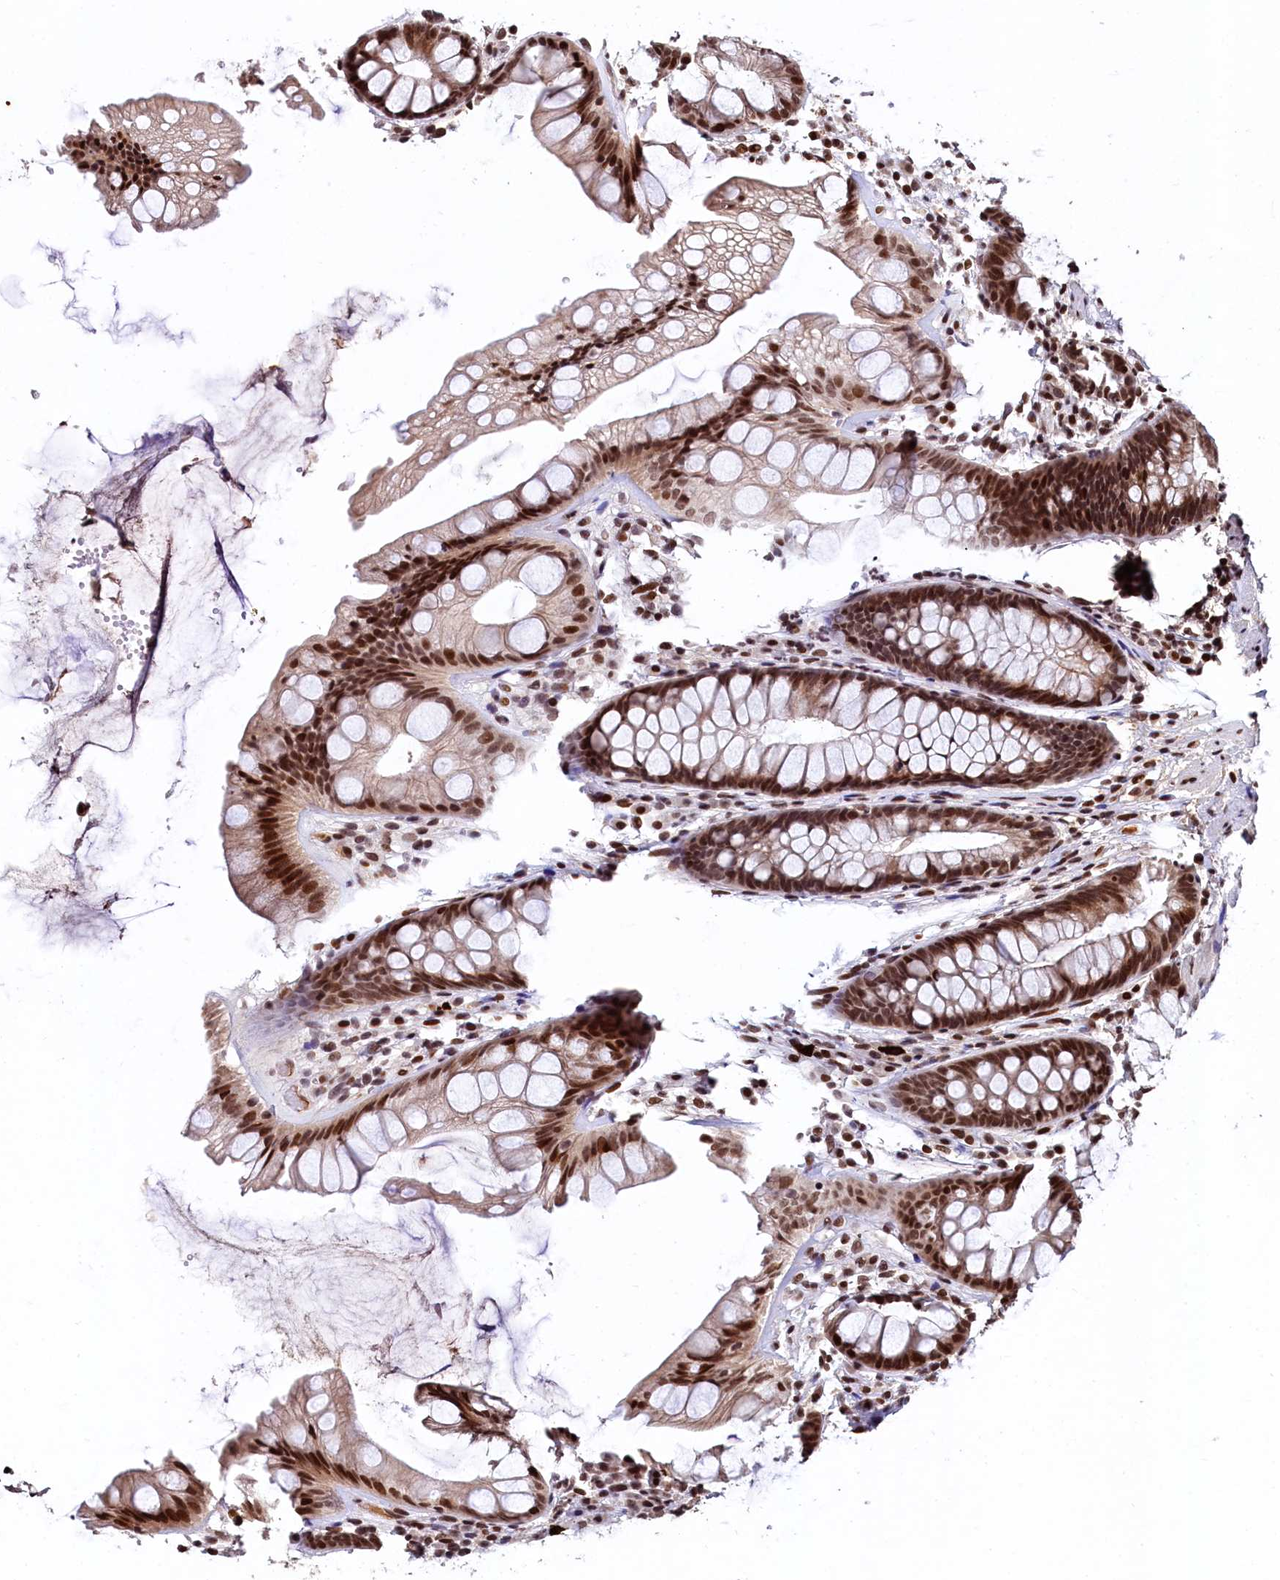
{"staining": {"intensity": "moderate", "quantity": ">75%", "location": "nuclear"}, "tissue": "rectum", "cell_type": "Glandular cells", "image_type": "normal", "snomed": [{"axis": "morphology", "description": "Normal tissue, NOS"}, {"axis": "topography", "description": "Rectum"}], "caption": "The histopathology image reveals a brown stain indicating the presence of a protein in the nuclear of glandular cells in rectum. Nuclei are stained in blue.", "gene": "FAM217B", "patient": {"sex": "male", "age": 74}}